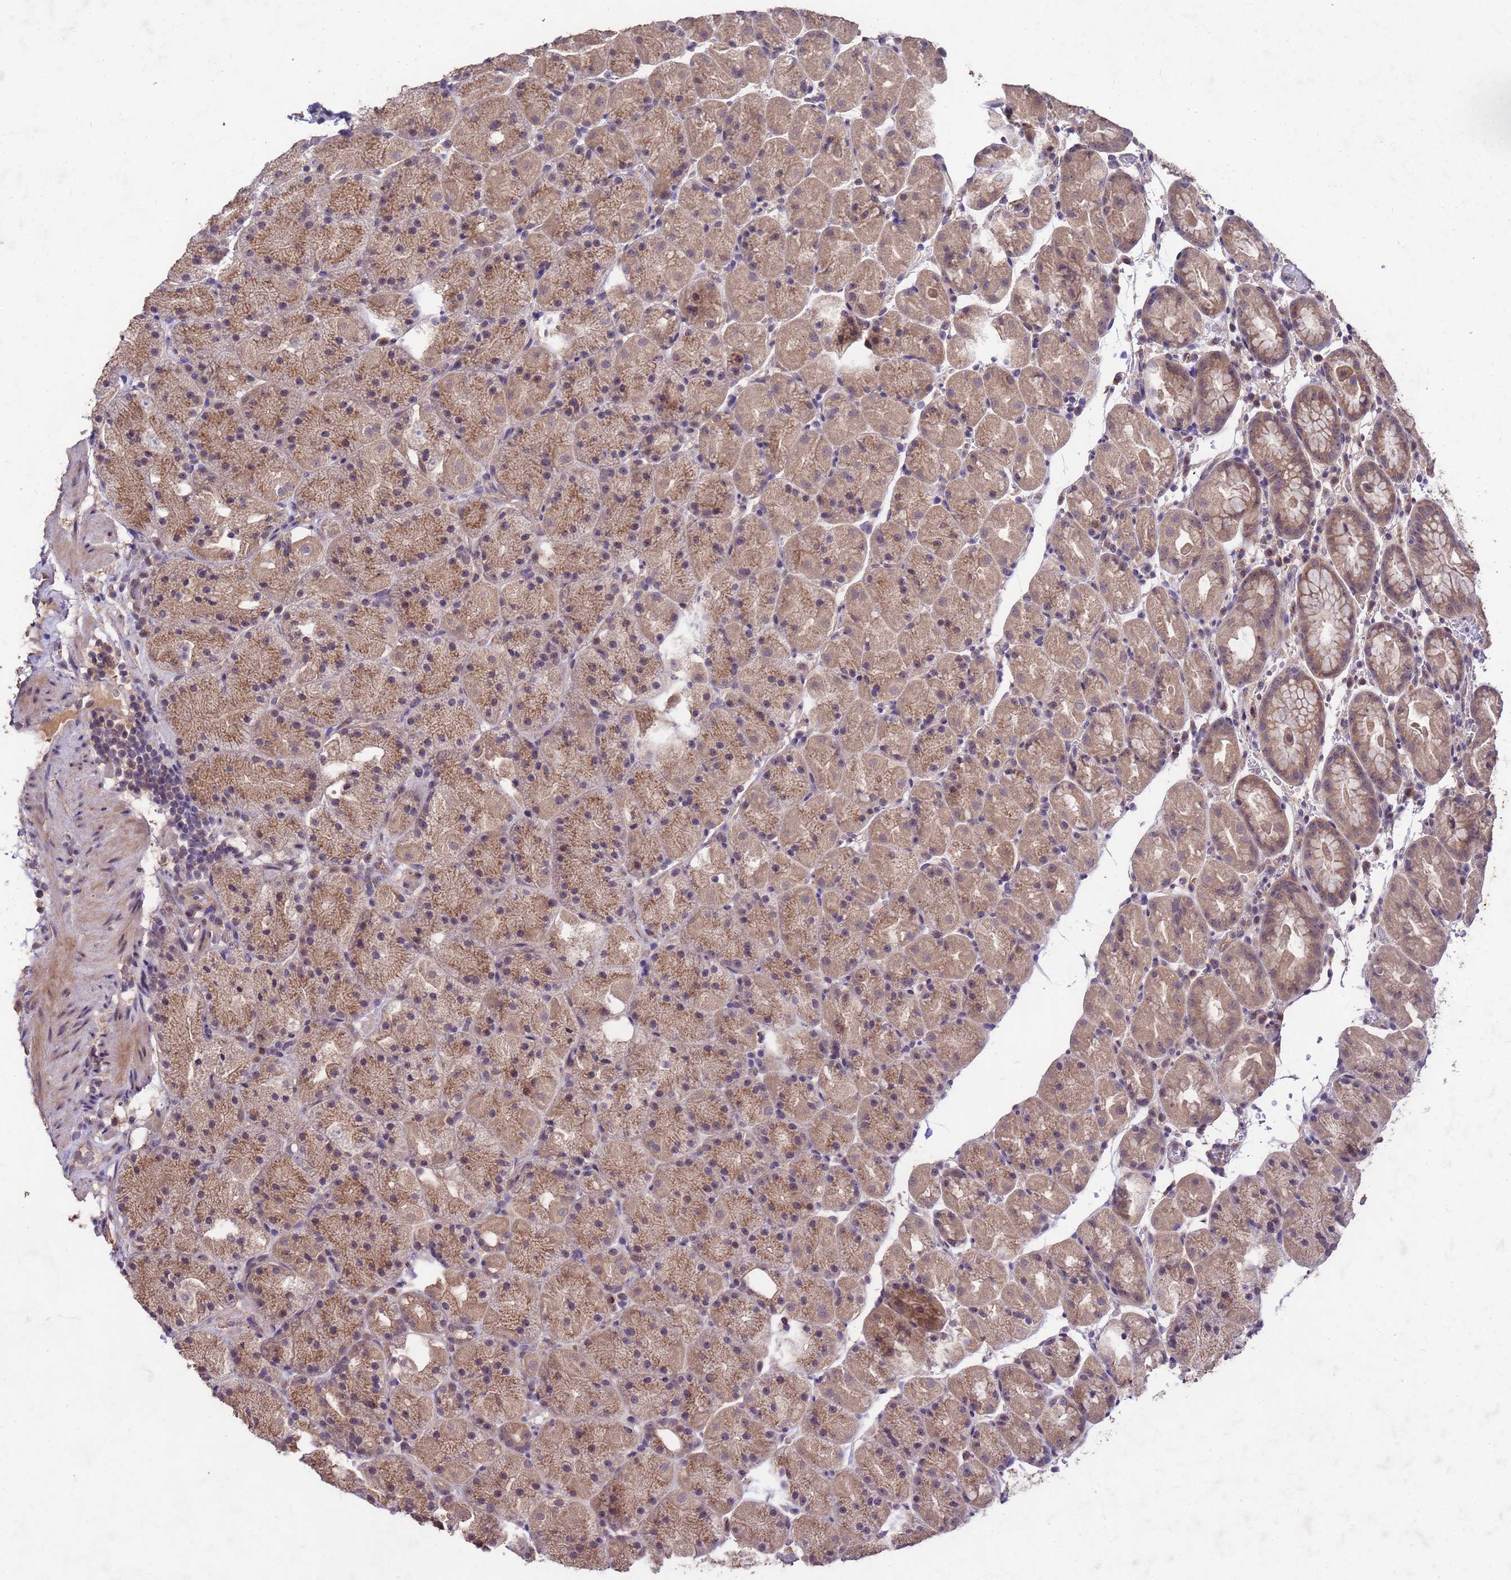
{"staining": {"intensity": "moderate", "quantity": ">75%", "location": "cytoplasmic/membranous"}, "tissue": "stomach", "cell_type": "Glandular cells", "image_type": "normal", "snomed": [{"axis": "morphology", "description": "Normal tissue, NOS"}, {"axis": "topography", "description": "Stomach, upper"}, {"axis": "topography", "description": "Stomach, lower"}], "caption": "Immunohistochemistry (IHC) photomicrograph of benign stomach: stomach stained using immunohistochemistry (IHC) exhibits medium levels of moderate protein expression localized specifically in the cytoplasmic/membranous of glandular cells, appearing as a cytoplasmic/membranous brown color.", "gene": "TOR4A", "patient": {"sex": "male", "age": 67}}